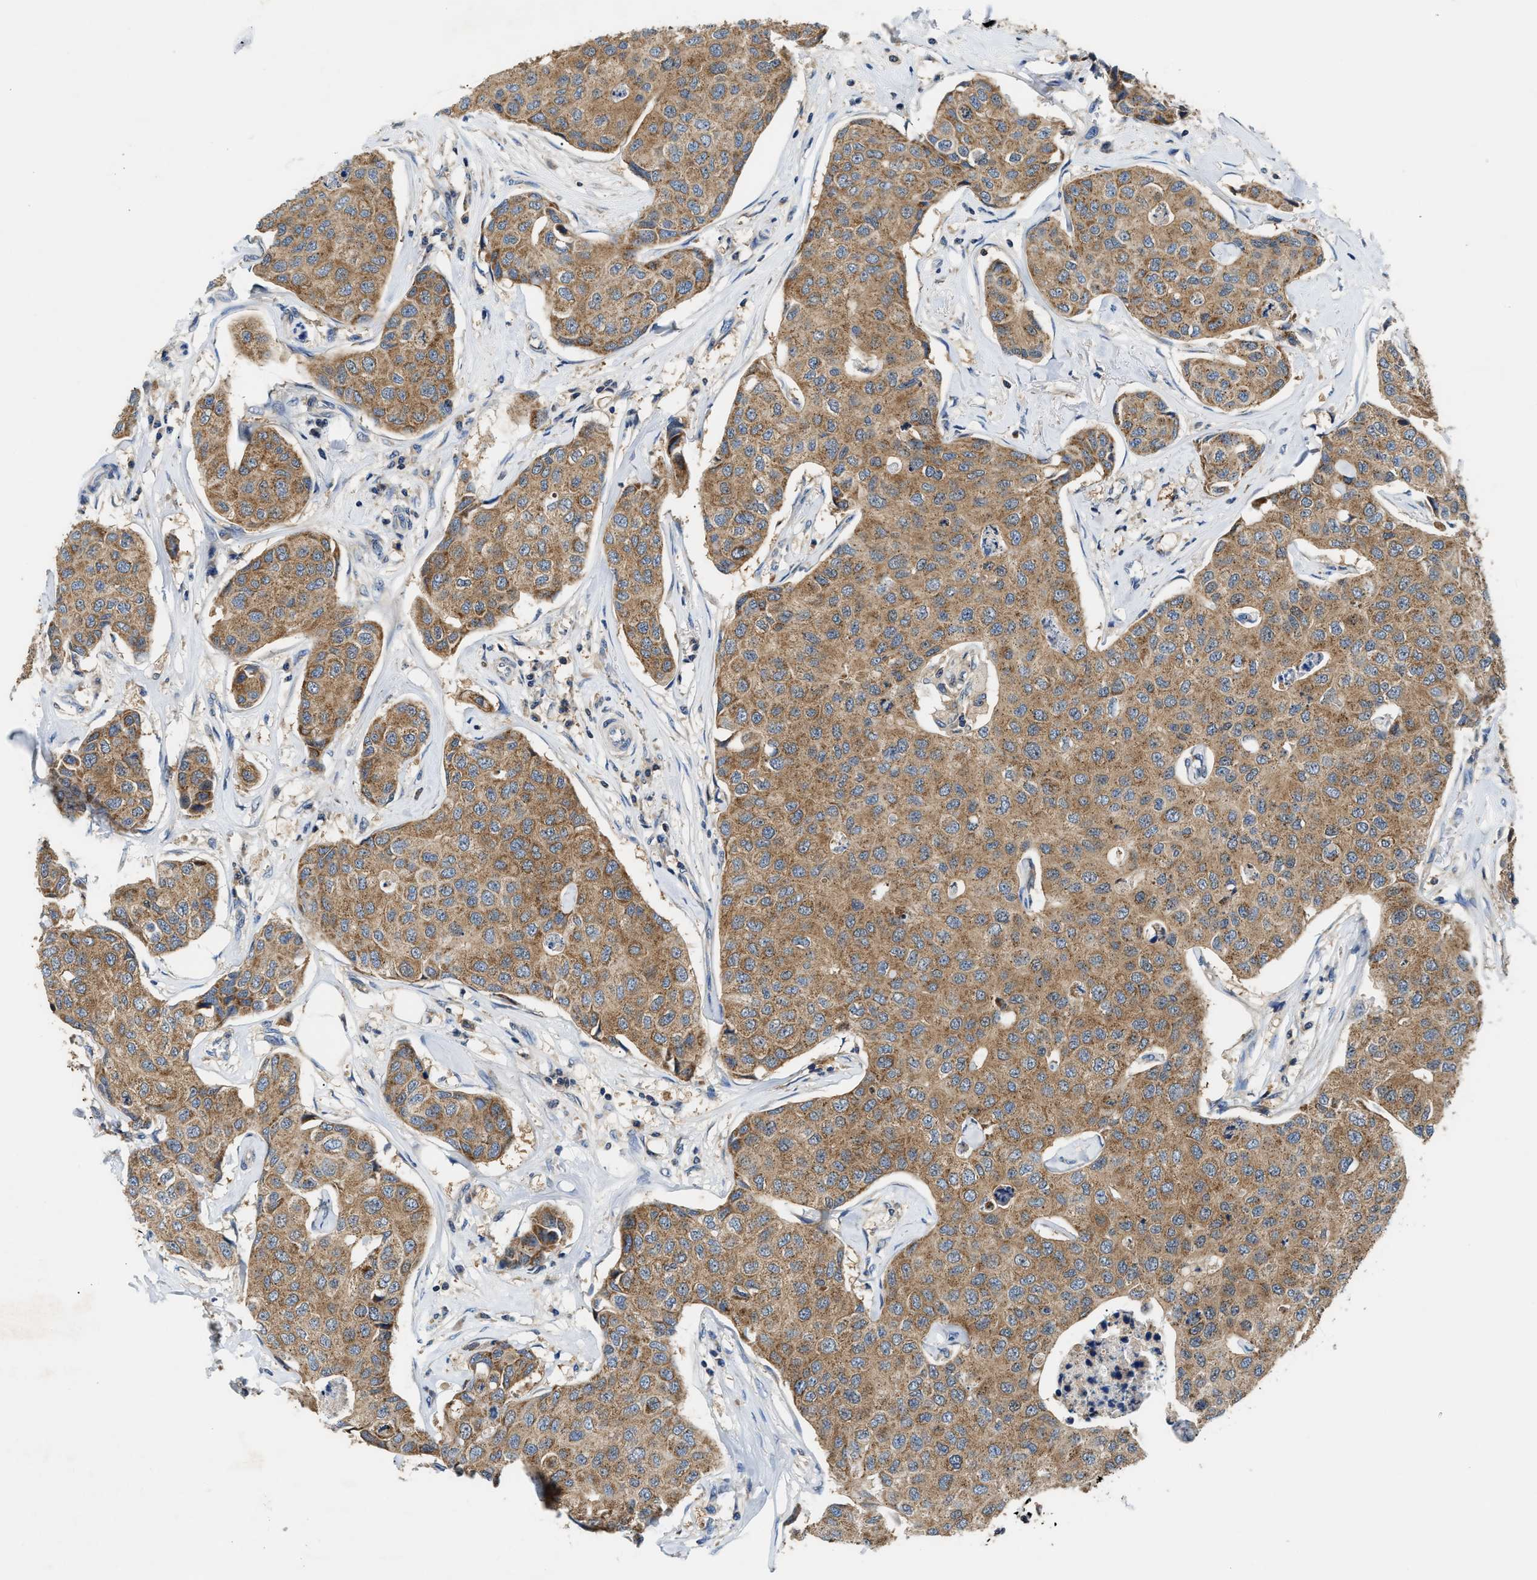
{"staining": {"intensity": "moderate", "quantity": ">75%", "location": "cytoplasmic/membranous"}, "tissue": "breast cancer", "cell_type": "Tumor cells", "image_type": "cancer", "snomed": [{"axis": "morphology", "description": "Duct carcinoma"}, {"axis": "topography", "description": "Breast"}], "caption": "Immunohistochemical staining of human breast intraductal carcinoma demonstrates medium levels of moderate cytoplasmic/membranous protein positivity in about >75% of tumor cells. The staining was performed using DAB (3,3'-diaminobenzidine), with brown indicating positive protein expression. Nuclei are stained blue with hematoxylin.", "gene": "CCM2", "patient": {"sex": "female", "age": 80}}